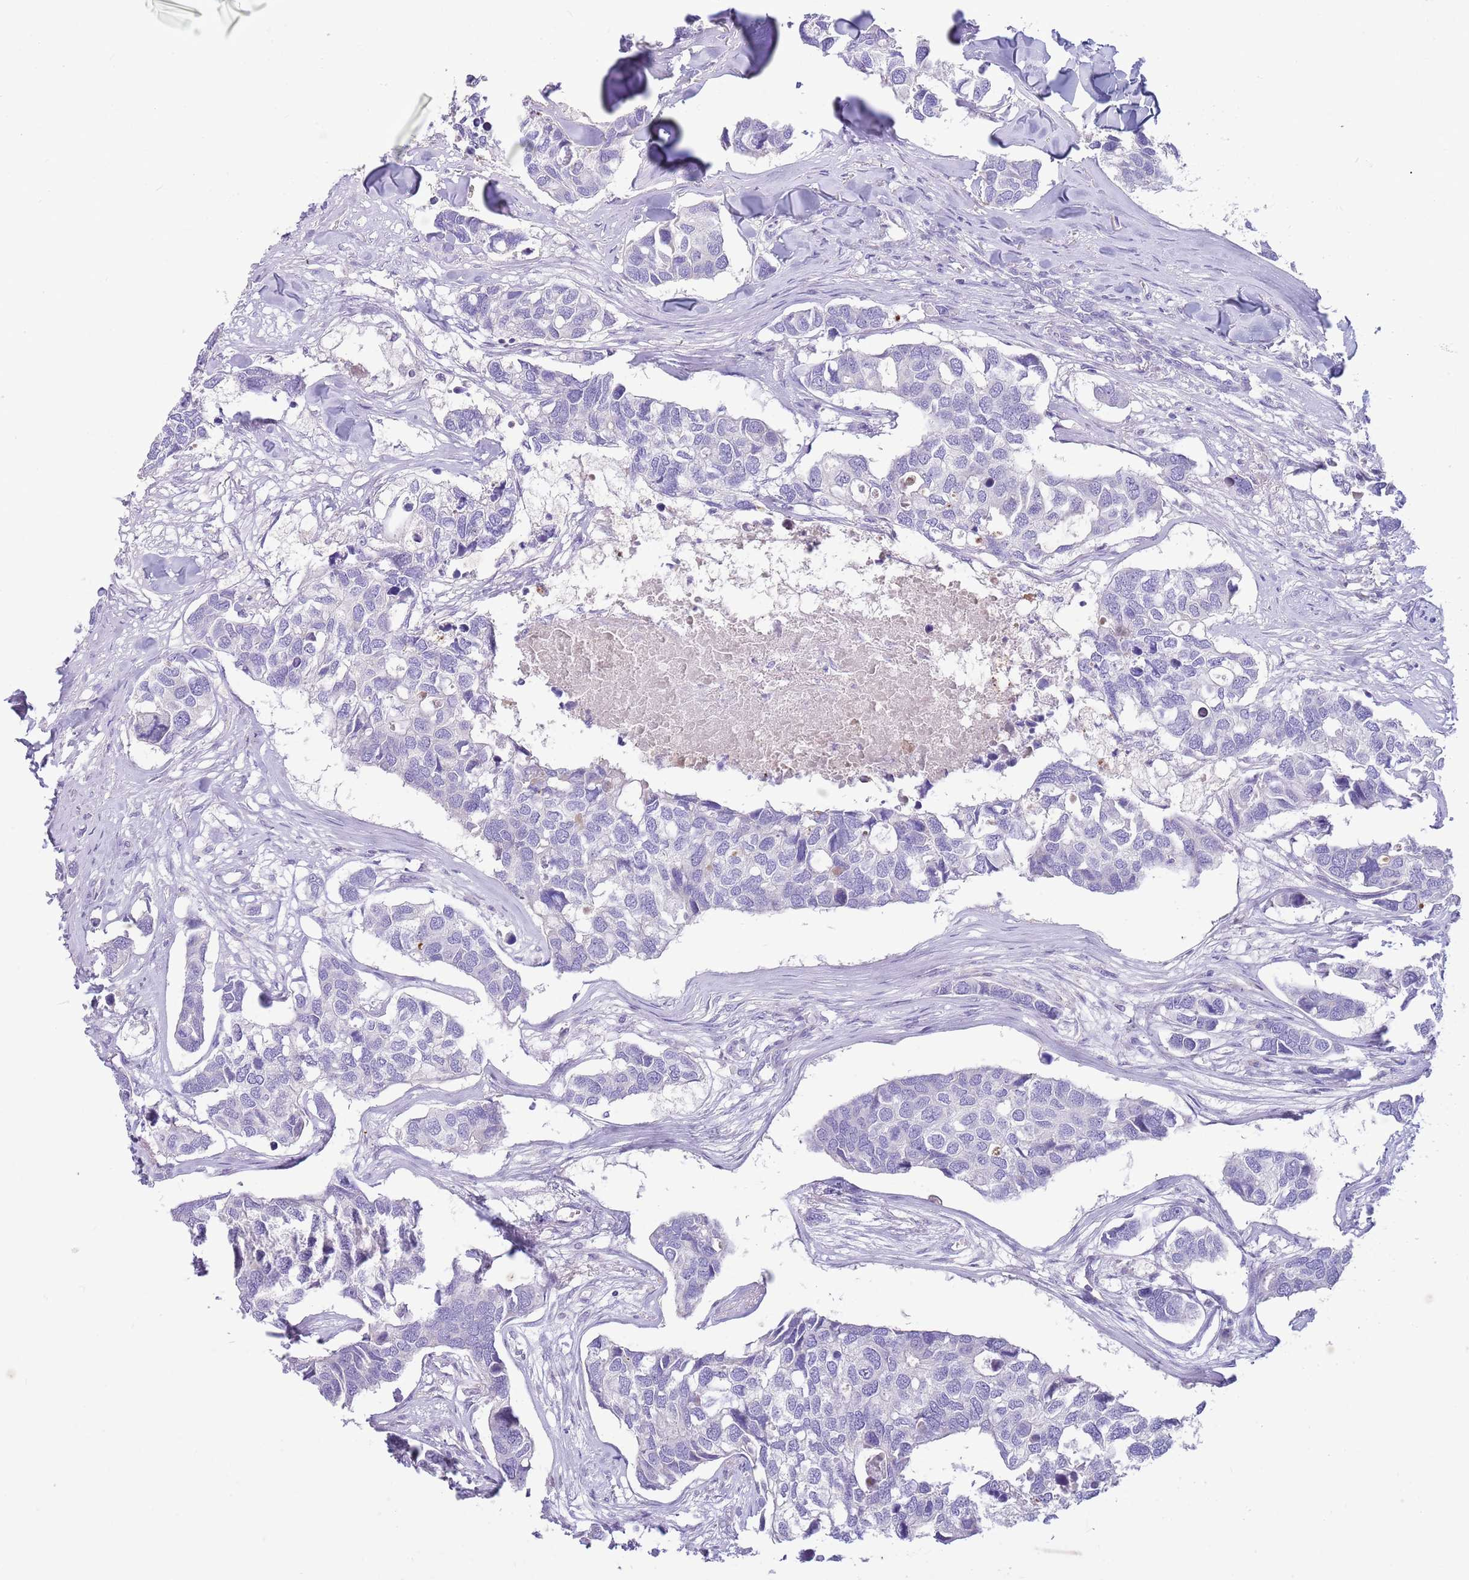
{"staining": {"intensity": "negative", "quantity": "none", "location": "none"}, "tissue": "breast cancer", "cell_type": "Tumor cells", "image_type": "cancer", "snomed": [{"axis": "morphology", "description": "Duct carcinoma"}, {"axis": "topography", "description": "Breast"}], "caption": "Histopathology image shows no protein staining in tumor cells of breast cancer (infiltrating ductal carcinoma) tissue.", "gene": "DDHD1", "patient": {"sex": "female", "age": 83}}